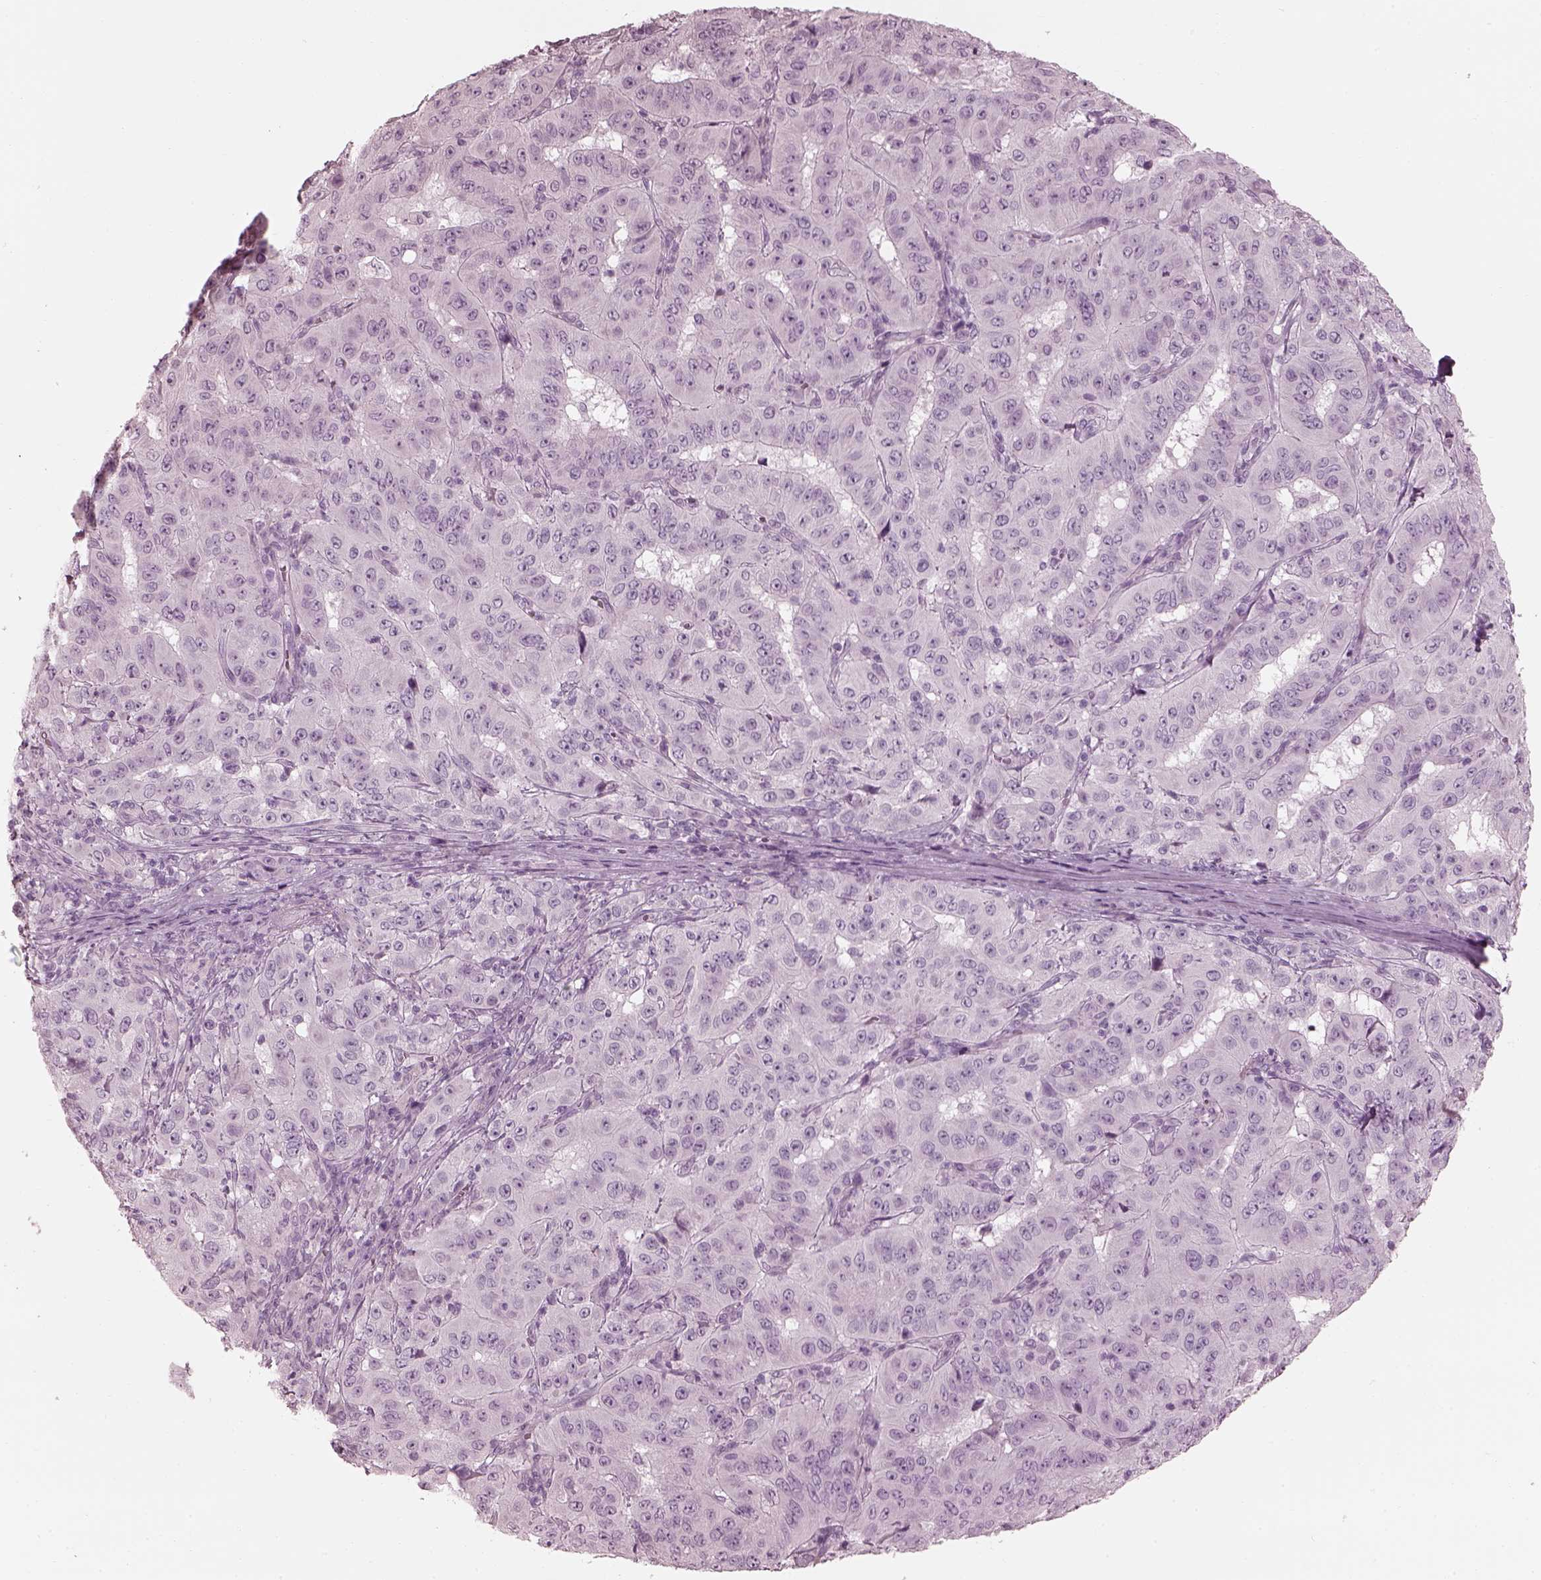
{"staining": {"intensity": "negative", "quantity": "none", "location": "none"}, "tissue": "pancreatic cancer", "cell_type": "Tumor cells", "image_type": "cancer", "snomed": [{"axis": "morphology", "description": "Adenocarcinoma, NOS"}, {"axis": "topography", "description": "Pancreas"}], "caption": "There is no significant staining in tumor cells of pancreatic adenocarcinoma.", "gene": "SAXO2", "patient": {"sex": "male", "age": 63}}